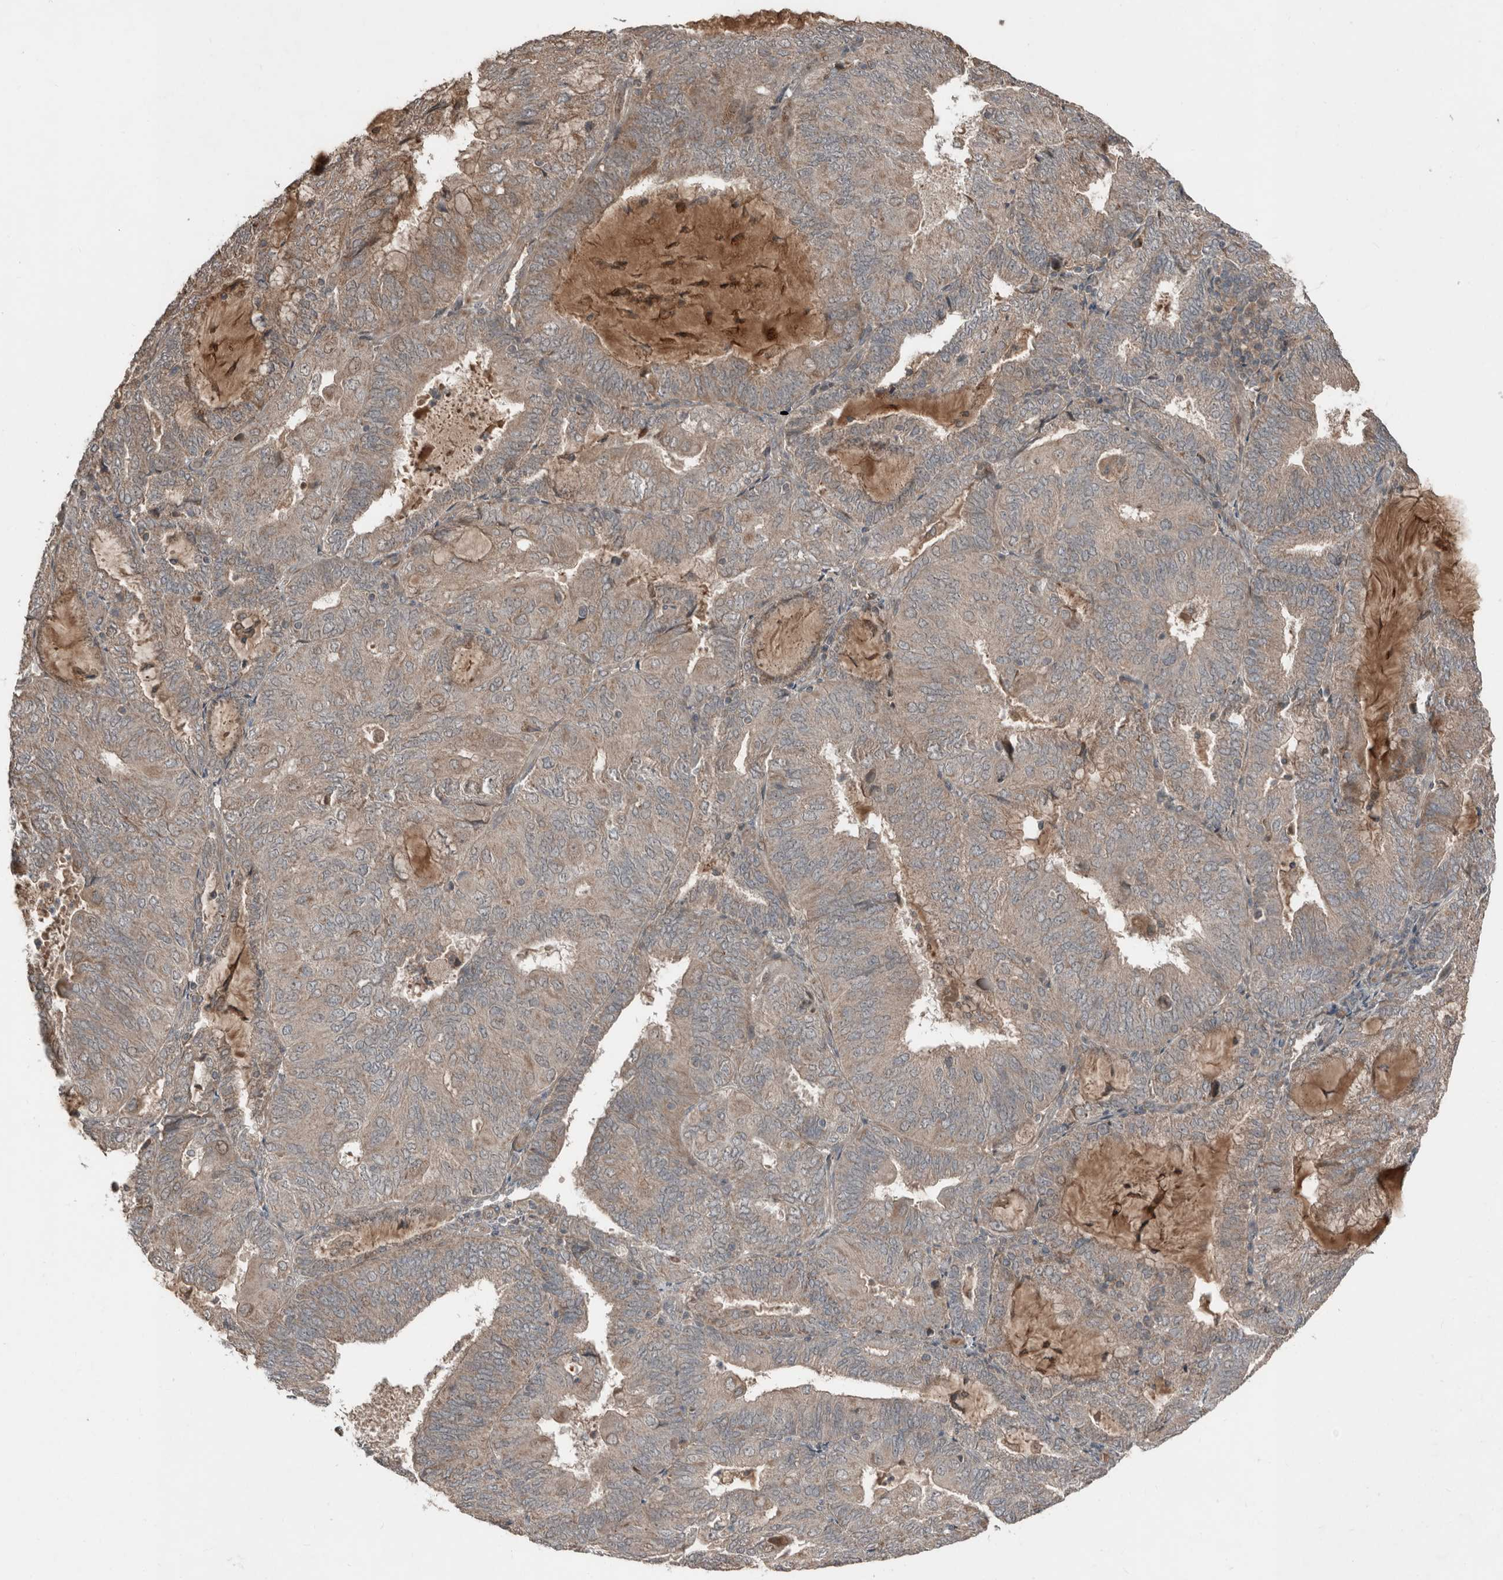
{"staining": {"intensity": "weak", "quantity": ">75%", "location": "cytoplasmic/membranous"}, "tissue": "endometrial cancer", "cell_type": "Tumor cells", "image_type": "cancer", "snomed": [{"axis": "morphology", "description": "Adenocarcinoma, NOS"}, {"axis": "topography", "description": "Endometrium"}], "caption": "This histopathology image displays IHC staining of human endometrial cancer, with low weak cytoplasmic/membranous positivity in about >75% of tumor cells.", "gene": "SLC6A7", "patient": {"sex": "female", "age": 81}}